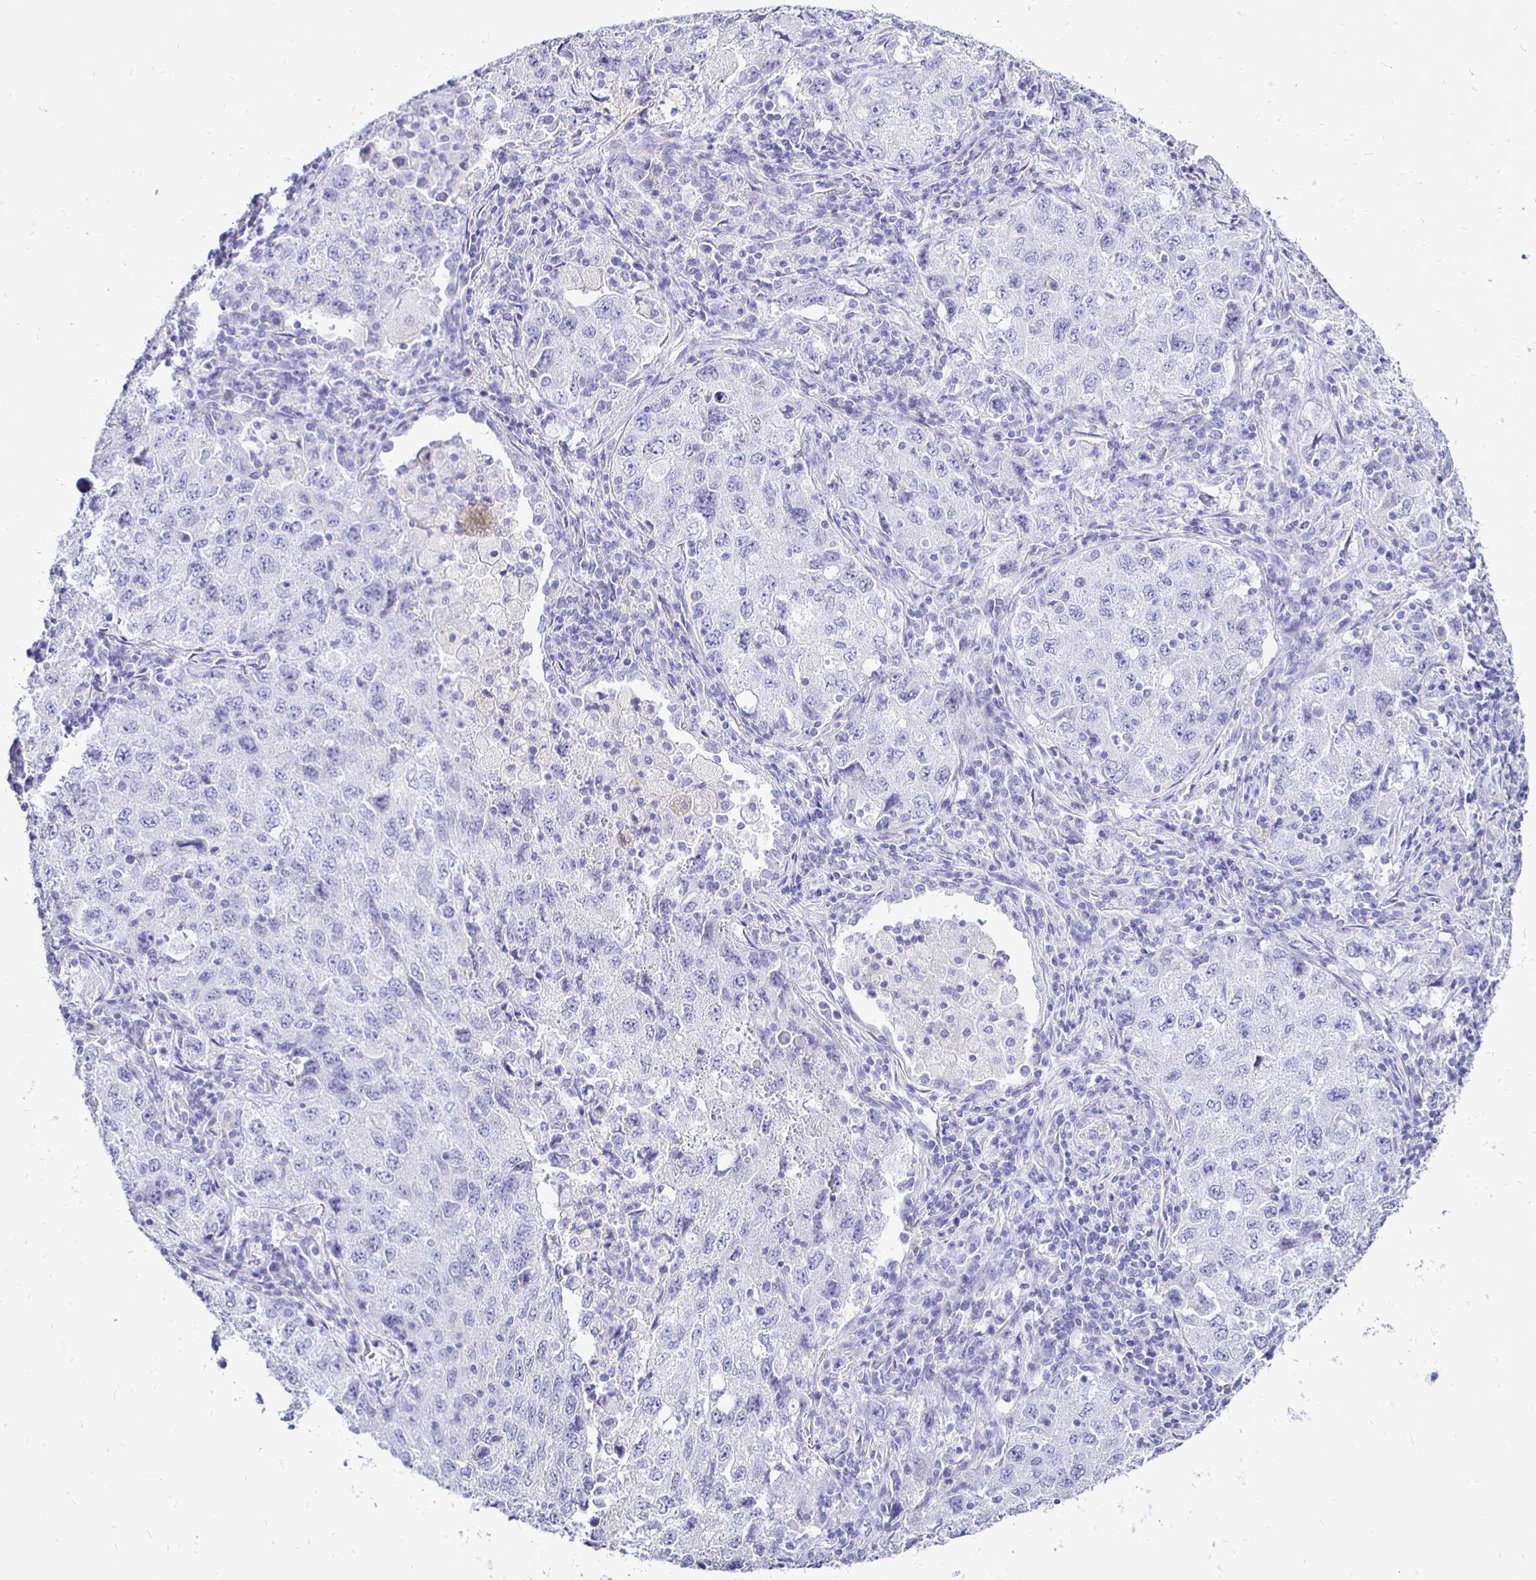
{"staining": {"intensity": "negative", "quantity": "none", "location": "none"}, "tissue": "lung cancer", "cell_type": "Tumor cells", "image_type": "cancer", "snomed": [{"axis": "morphology", "description": "Adenocarcinoma, NOS"}, {"axis": "topography", "description": "Lung"}], "caption": "Immunohistochemistry (IHC) of human adenocarcinoma (lung) shows no expression in tumor cells.", "gene": "IRGC", "patient": {"sex": "female", "age": 57}}